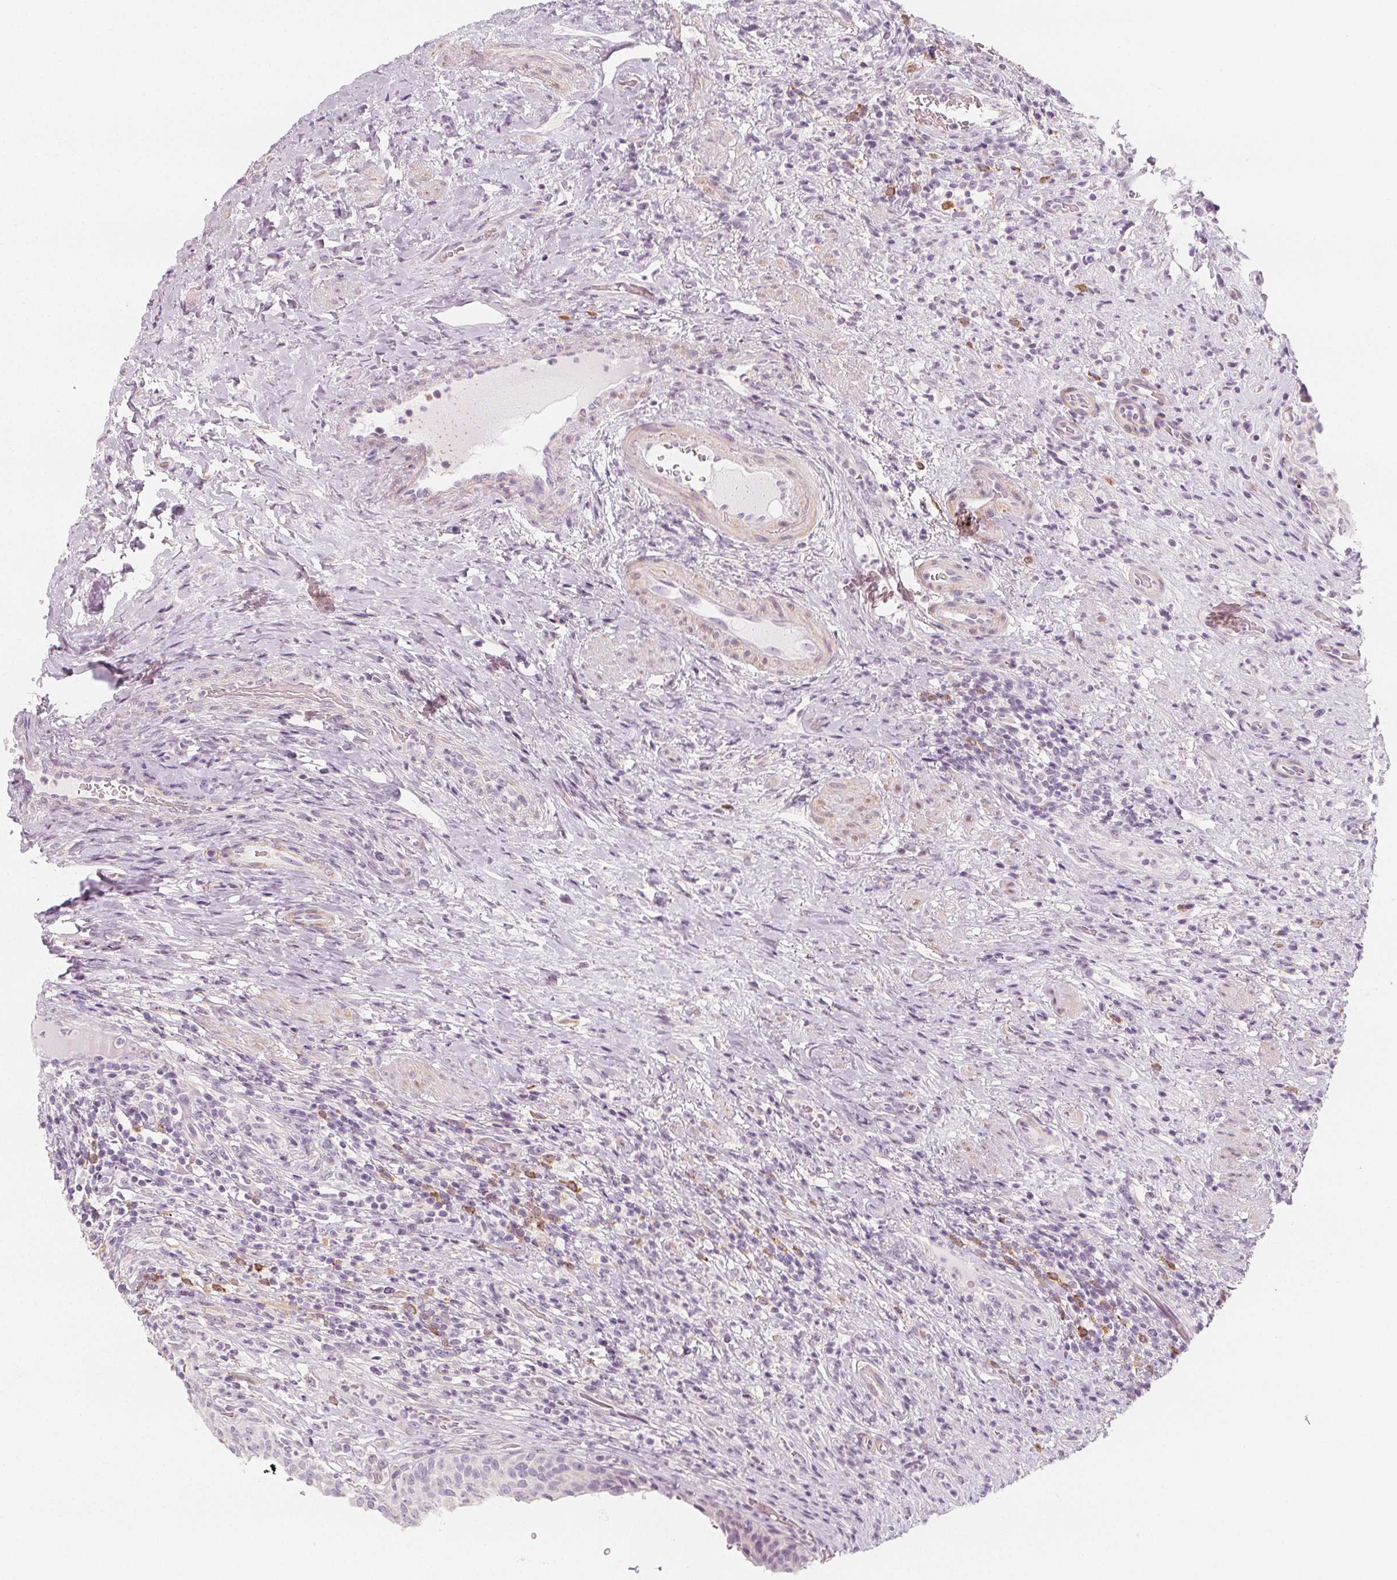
{"staining": {"intensity": "negative", "quantity": "none", "location": "none"}, "tissue": "urinary bladder", "cell_type": "Urothelial cells", "image_type": "normal", "snomed": [{"axis": "morphology", "description": "Normal tissue, NOS"}, {"axis": "topography", "description": "Urinary bladder"}, {"axis": "topography", "description": "Peripheral nerve tissue"}], "caption": "A high-resolution histopathology image shows immunohistochemistry (IHC) staining of unremarkable urinary bladder, which reveals no significant staining in urothelial cells.", "gene": "MAP1A", "patient": {"sex": "male", "age": 66}}